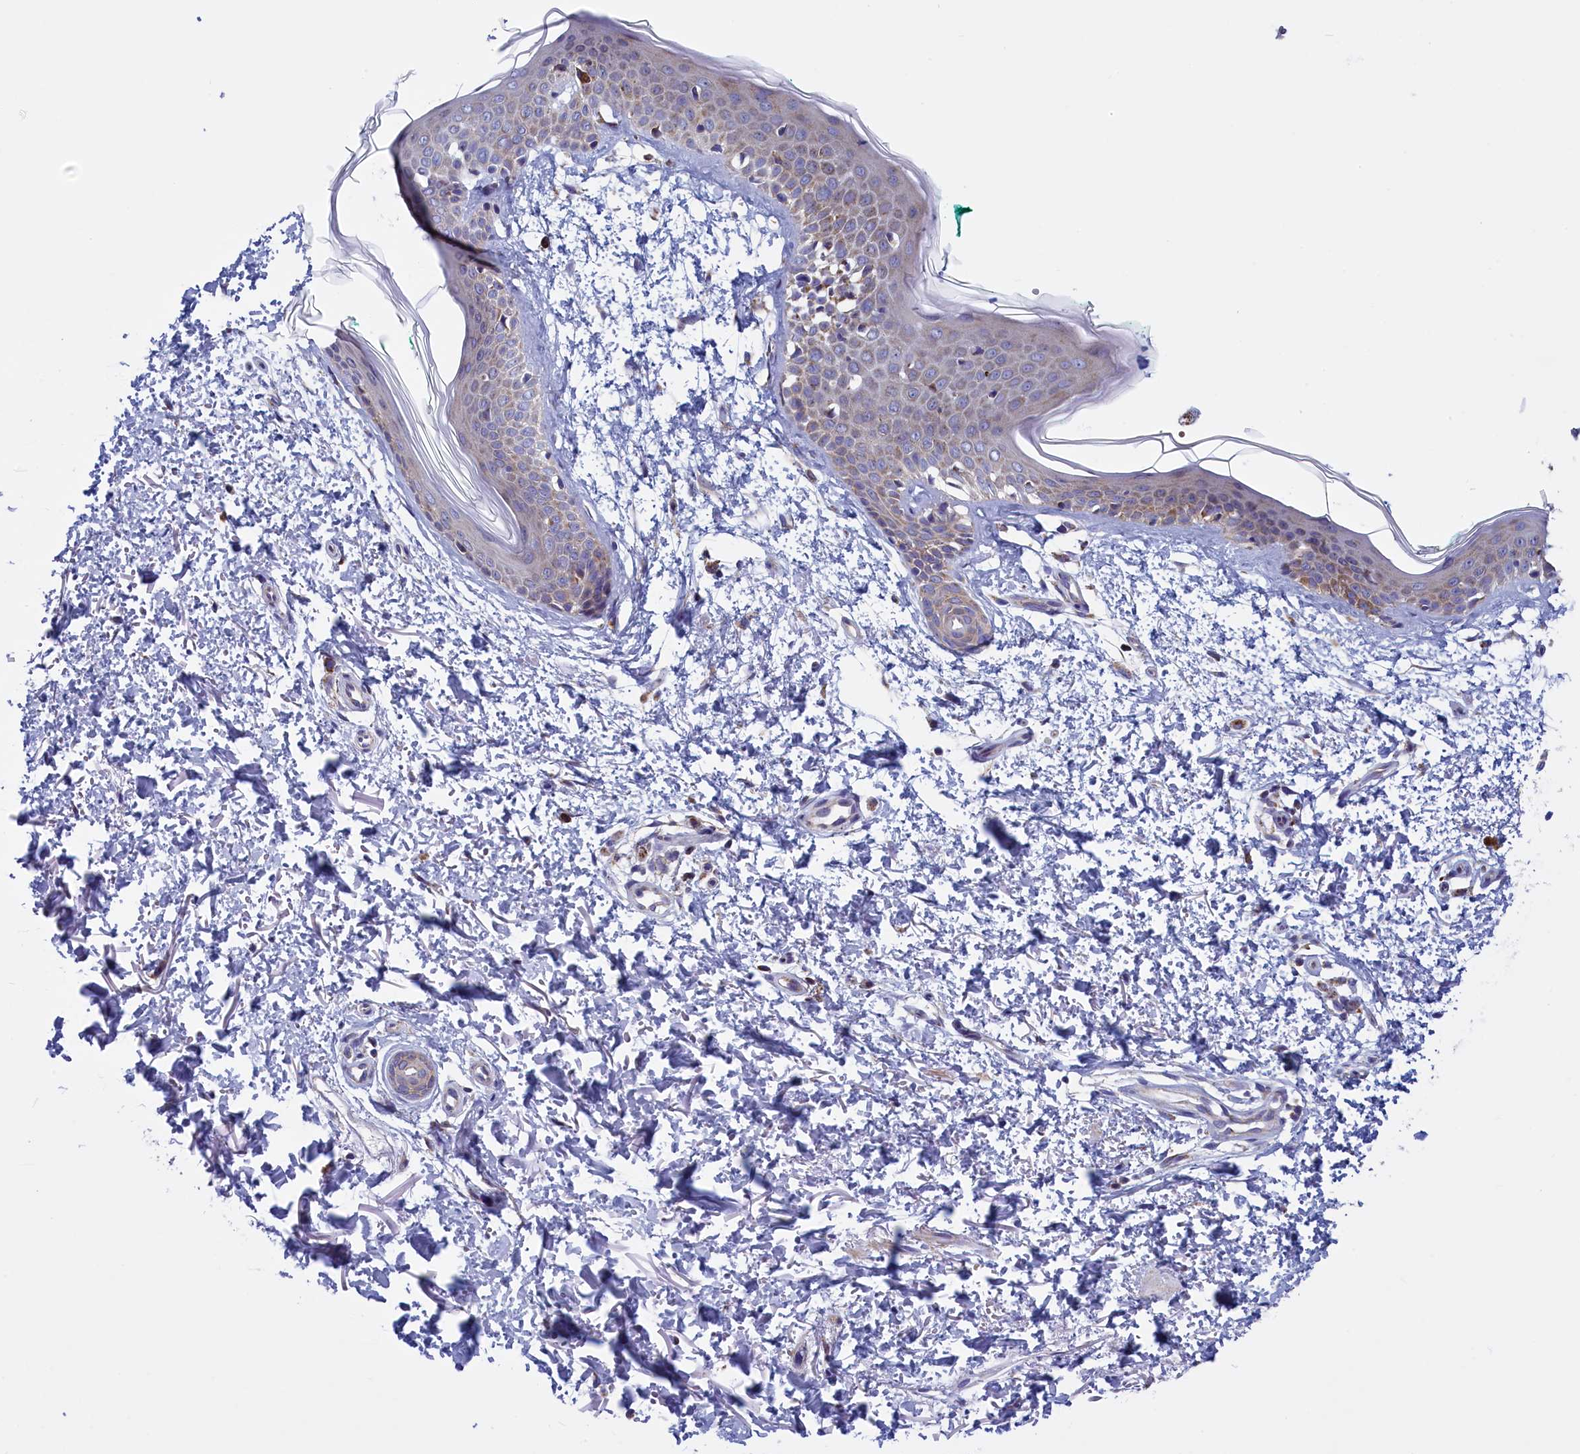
{"staining": {"intensity": "weak", "quantity": "25%-75%", "location": "cytoplasmic/membranous"}, "tissue": "skin", "cell_type": "Fibroblasts", "image_type": "normal", "snomed": [{"axis": "morphology", "description": "Normal tissue, NOS"}, {"axis": "topography", "description": "Skin"}], "caption": "Human skin stained with a brown dye exhibits weak cytoplasmic/membranous positive positivity in approximately 25%-75% of fibroblasts.", "gene": "IFT122", "patient": {"sex": "male", "age": 66}}